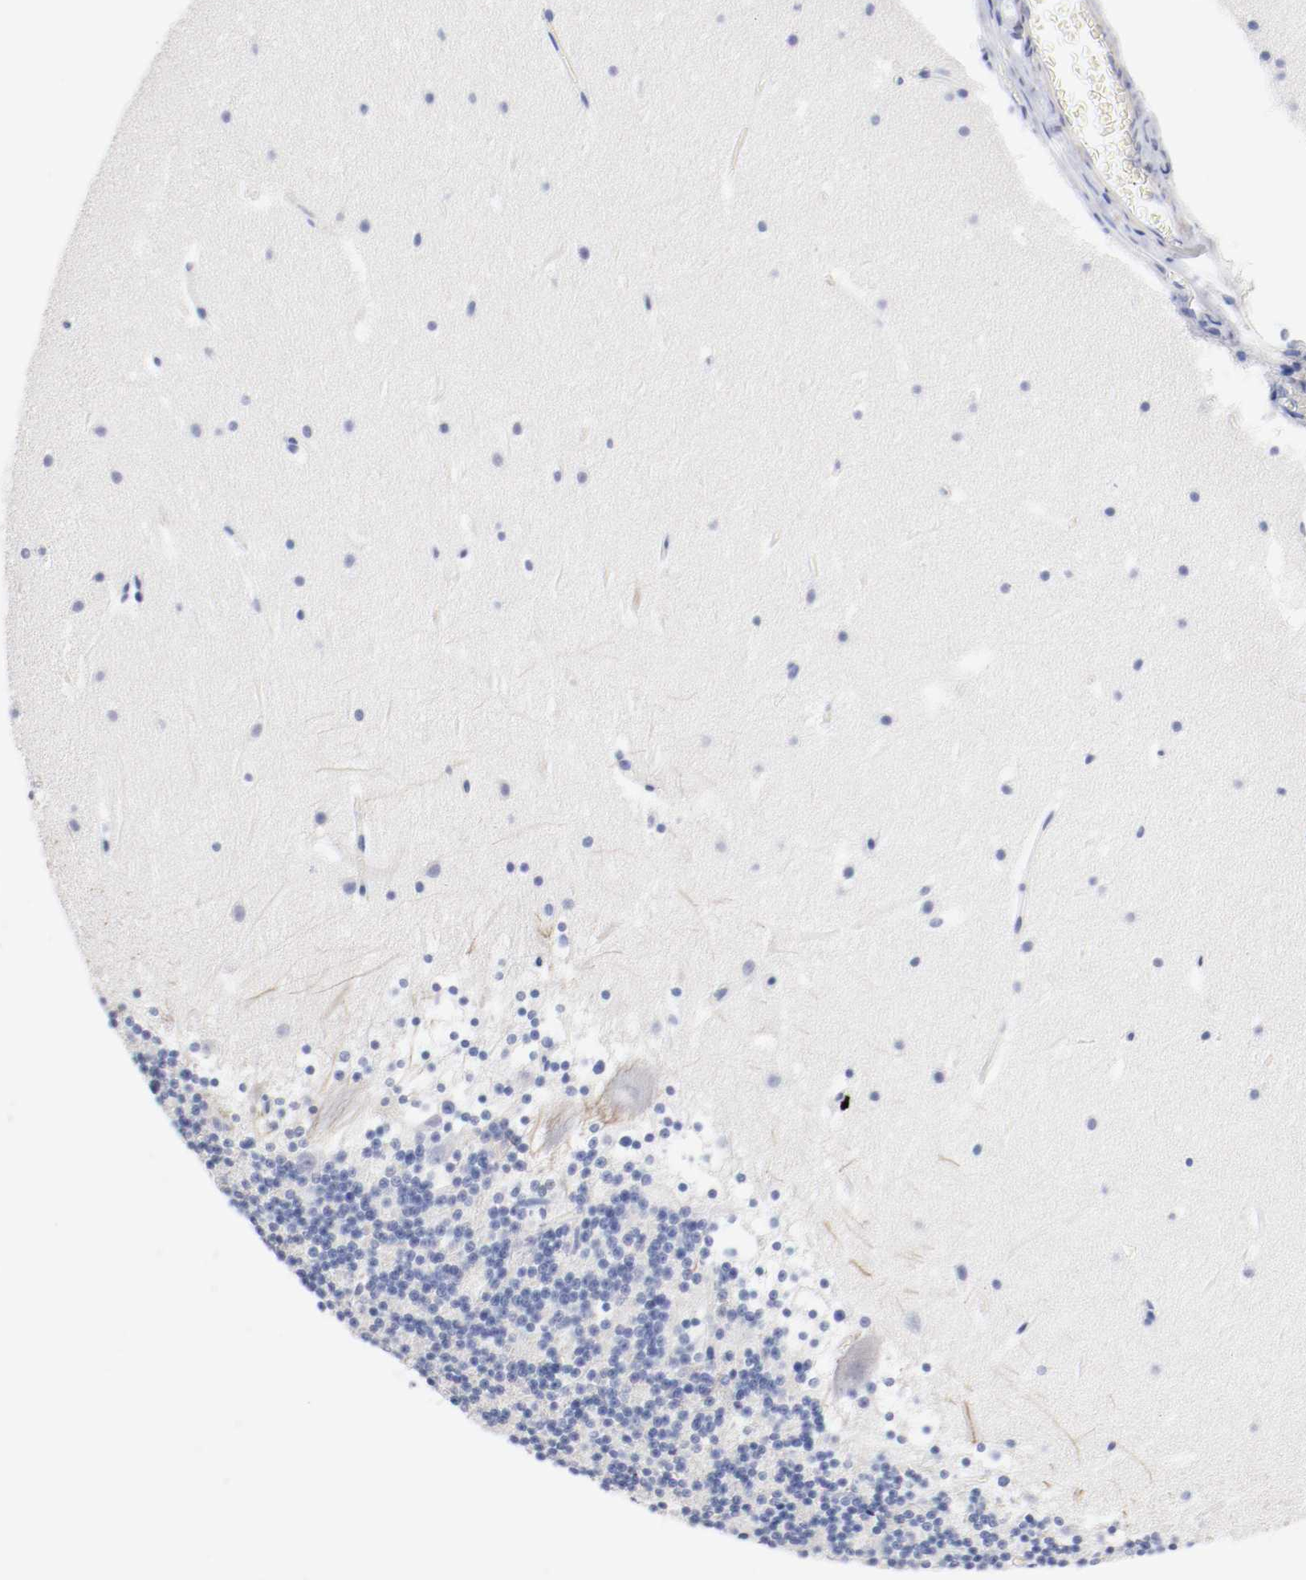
{"staining": {"intensity": "negative", "quantity": "none", "location": "none"}, "tissue": "cerebellum", "cell_type": "Cells in granular layer", "image_type": "normal", "snomed": [{"axis": "morphology", "description": "Normal tissue, NOS"}, {"axis": "topography", "description": "Cerebellum"}], "caption": "This is an IHC micrograph of benign cerebellum. There is no staining in cells in granular layer.", "gene": "FGFBP1", "patient": {"sex": "male", "age": 45}}